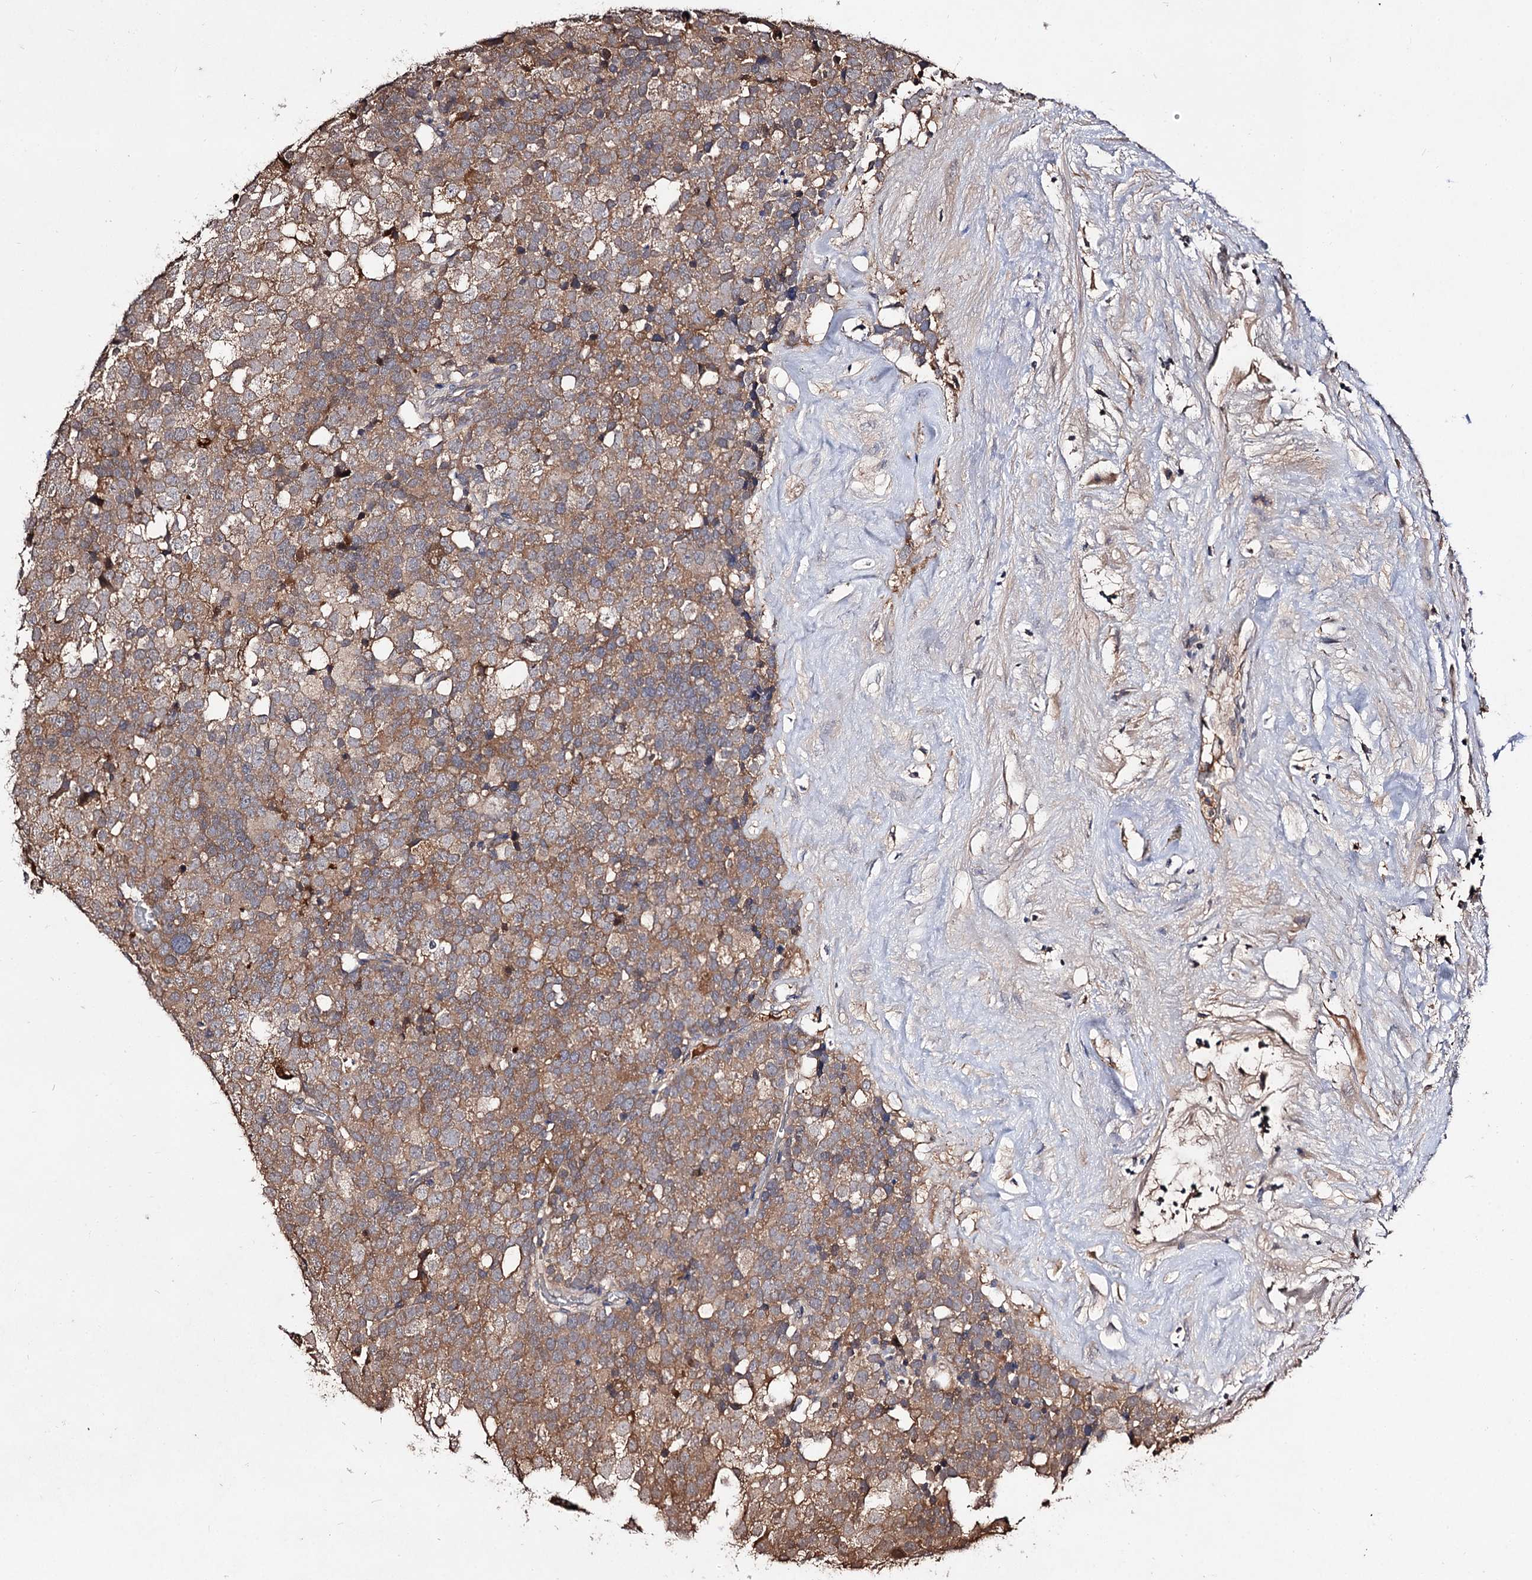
{"staining": {"intensity": "moderate", "quantity": ">75%", "location": "cytoplasmic/membranous"}, "tissue": "testis cancer", "cell_type": "Tumor cells", "image_type": "cancer", "snomed": [{"axis": "morphology", "description": "Seminoma, NOS"}, {"axis": "topography", "description": "Testis"}], "caption": "IHC photomicrograph of seminoma (testis) stained for a protein (brown), which demonstrates medium levels of moderate cytoplasmic/membranous positivity in approximately >75% of tumor cells.", "gene": "ARFIP2", "patient": {"sex": "male", "age": 71}}